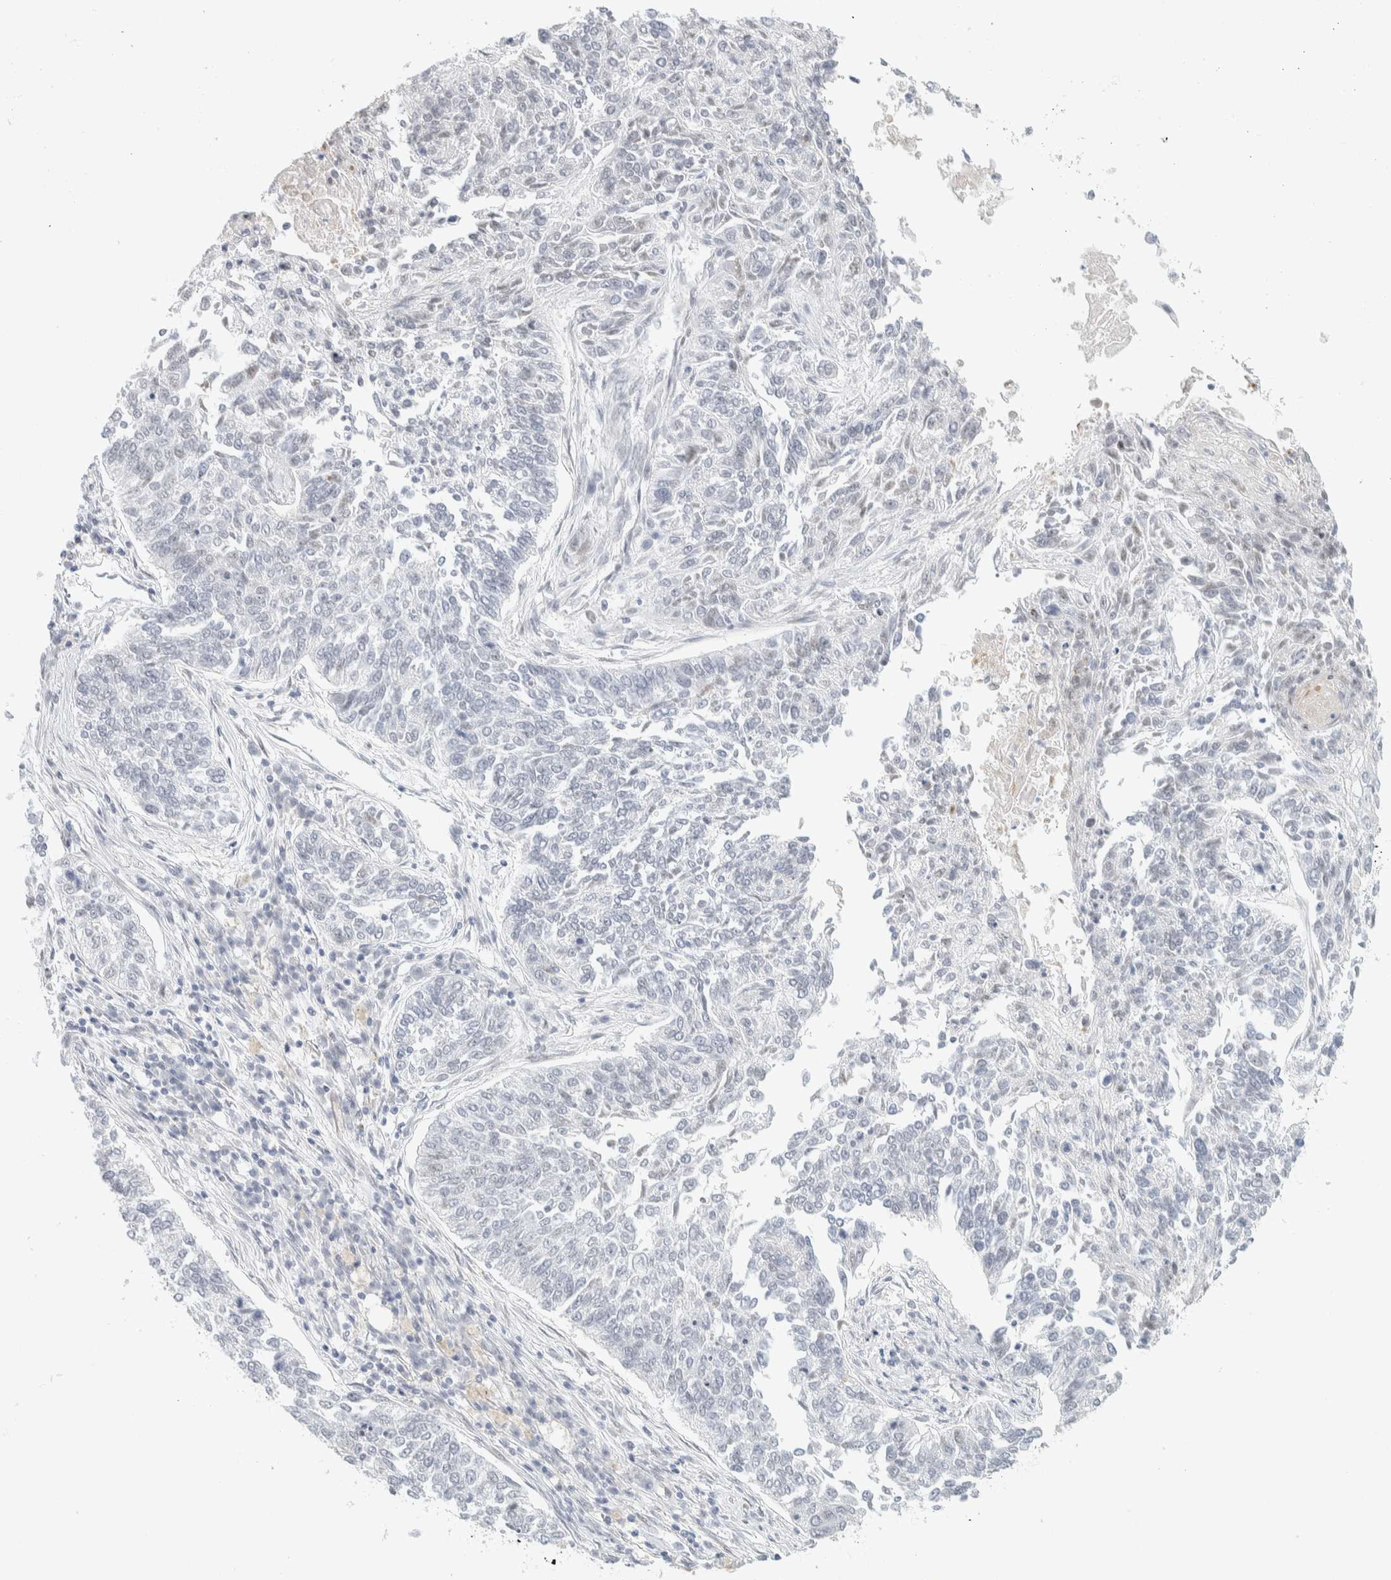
{"staining": {"intensity": "negative", "quantity": "none", "location": "none"}, "tissue": "lung cancer", "cell_type": "Tumor cells", "image_type": "cancer", "snomed": [{"axis": "morphology", "description": "Normal tissue, NOS"}, {"axis": "morphology", "description": "Squamous cell carcinoma, NOS"}, {"axis": "topography", "description": "Cartilage tissue"}, {"axis": "topography", "description": "Bronchus"}, {"axis": "topography", "description": "Lung"}], "caption": "Image shows no protein staining in tumor cells of squamous cell carcinoma (lung) tissue.", "gene": "CDH17", "patient": {"sex": "female", "age": 49}}